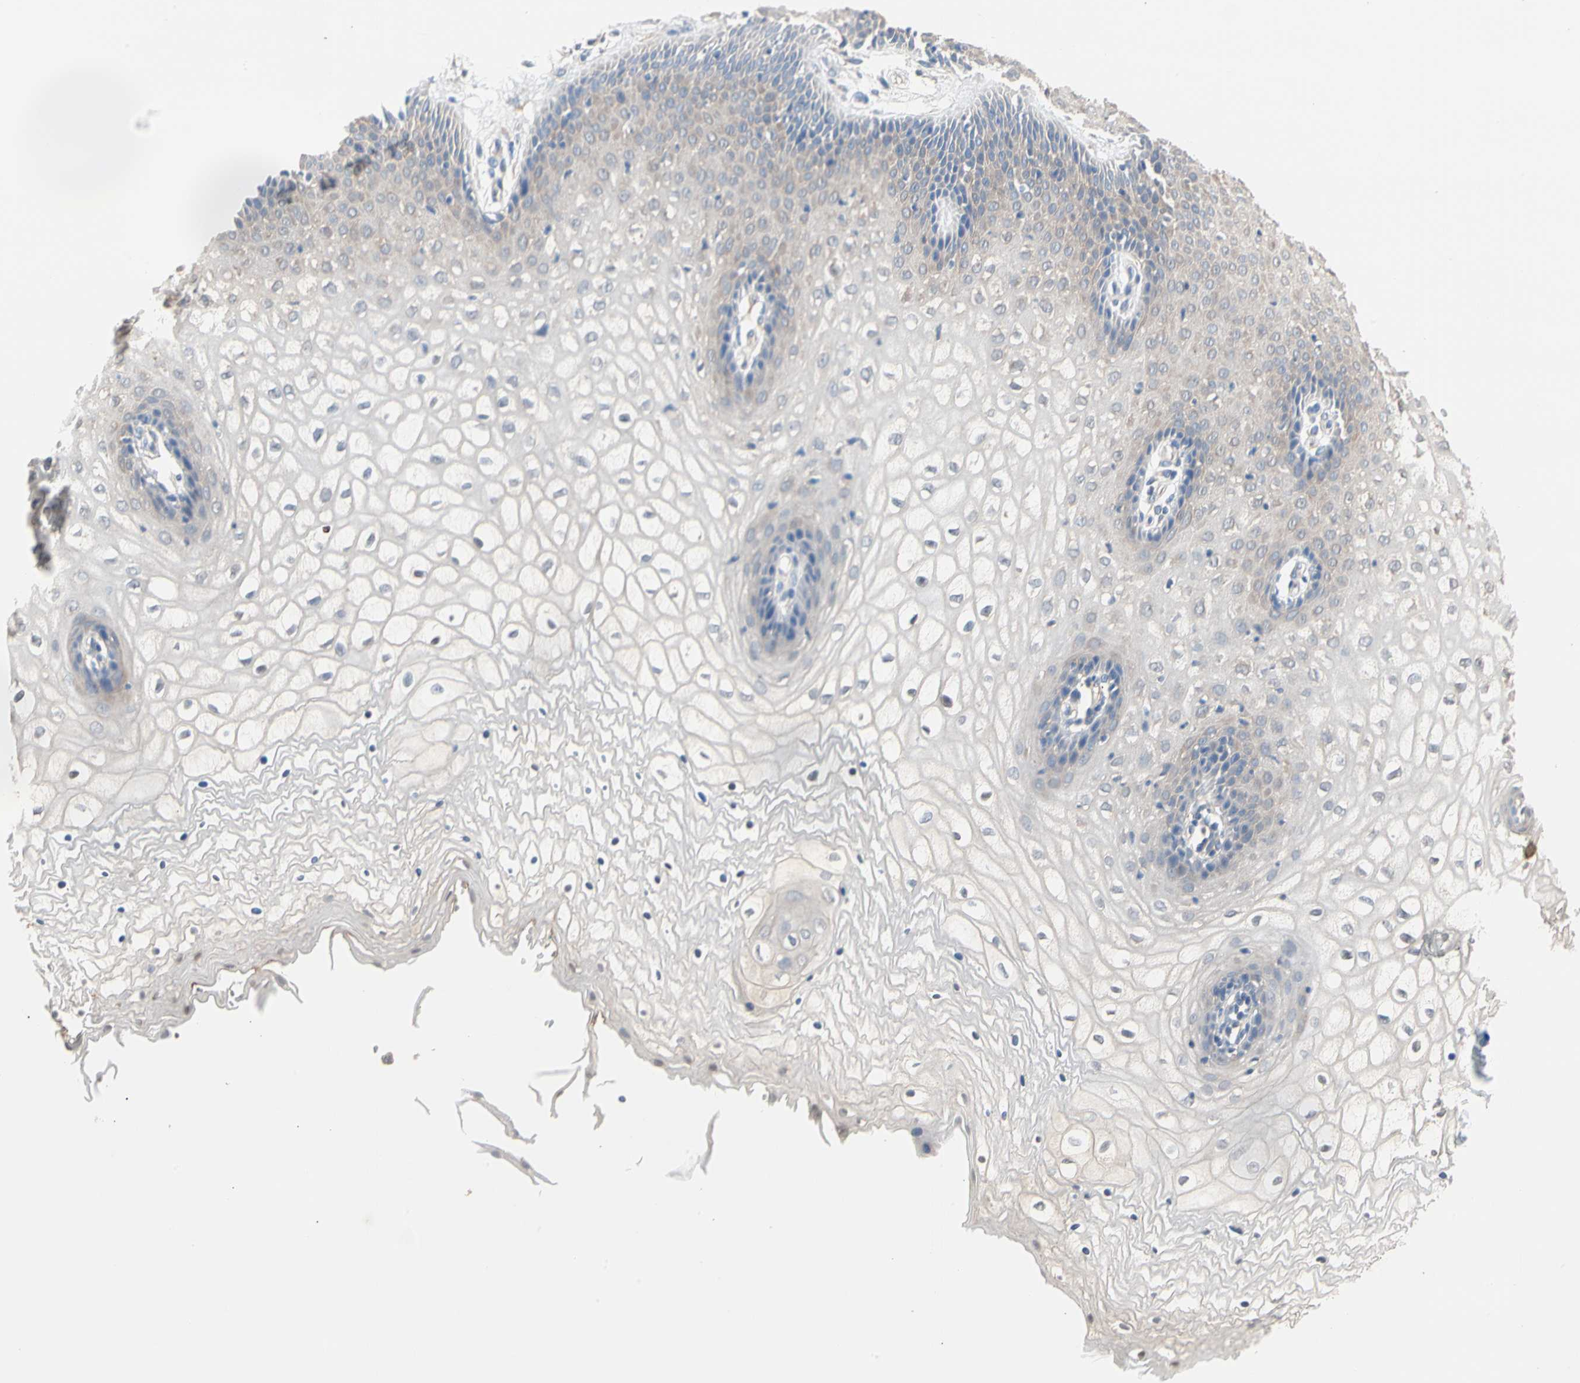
{"staining": {"intensity": "negative", "quantity": "none", "location": "none"}, "tissue": "vagina", "cell_type": "Squamous epithelial cells", "image_type": "normal", "snomed": [{"axis": "morphology", "description": "Normal tissue, NOS"}, {"axis": "topography", "description": "Vagina"}], "caption": "Immunohistochemistry (IHC) histopathology image of normal vagina: vagina stained with DAB shows no significant protein positivity in squamous epithelial cells. (Immunohistochemistry (IHC), brightfield microscopy, high magnification).", "gene": "BBOX1", "patient": {"sex": "female", "age": 34}}